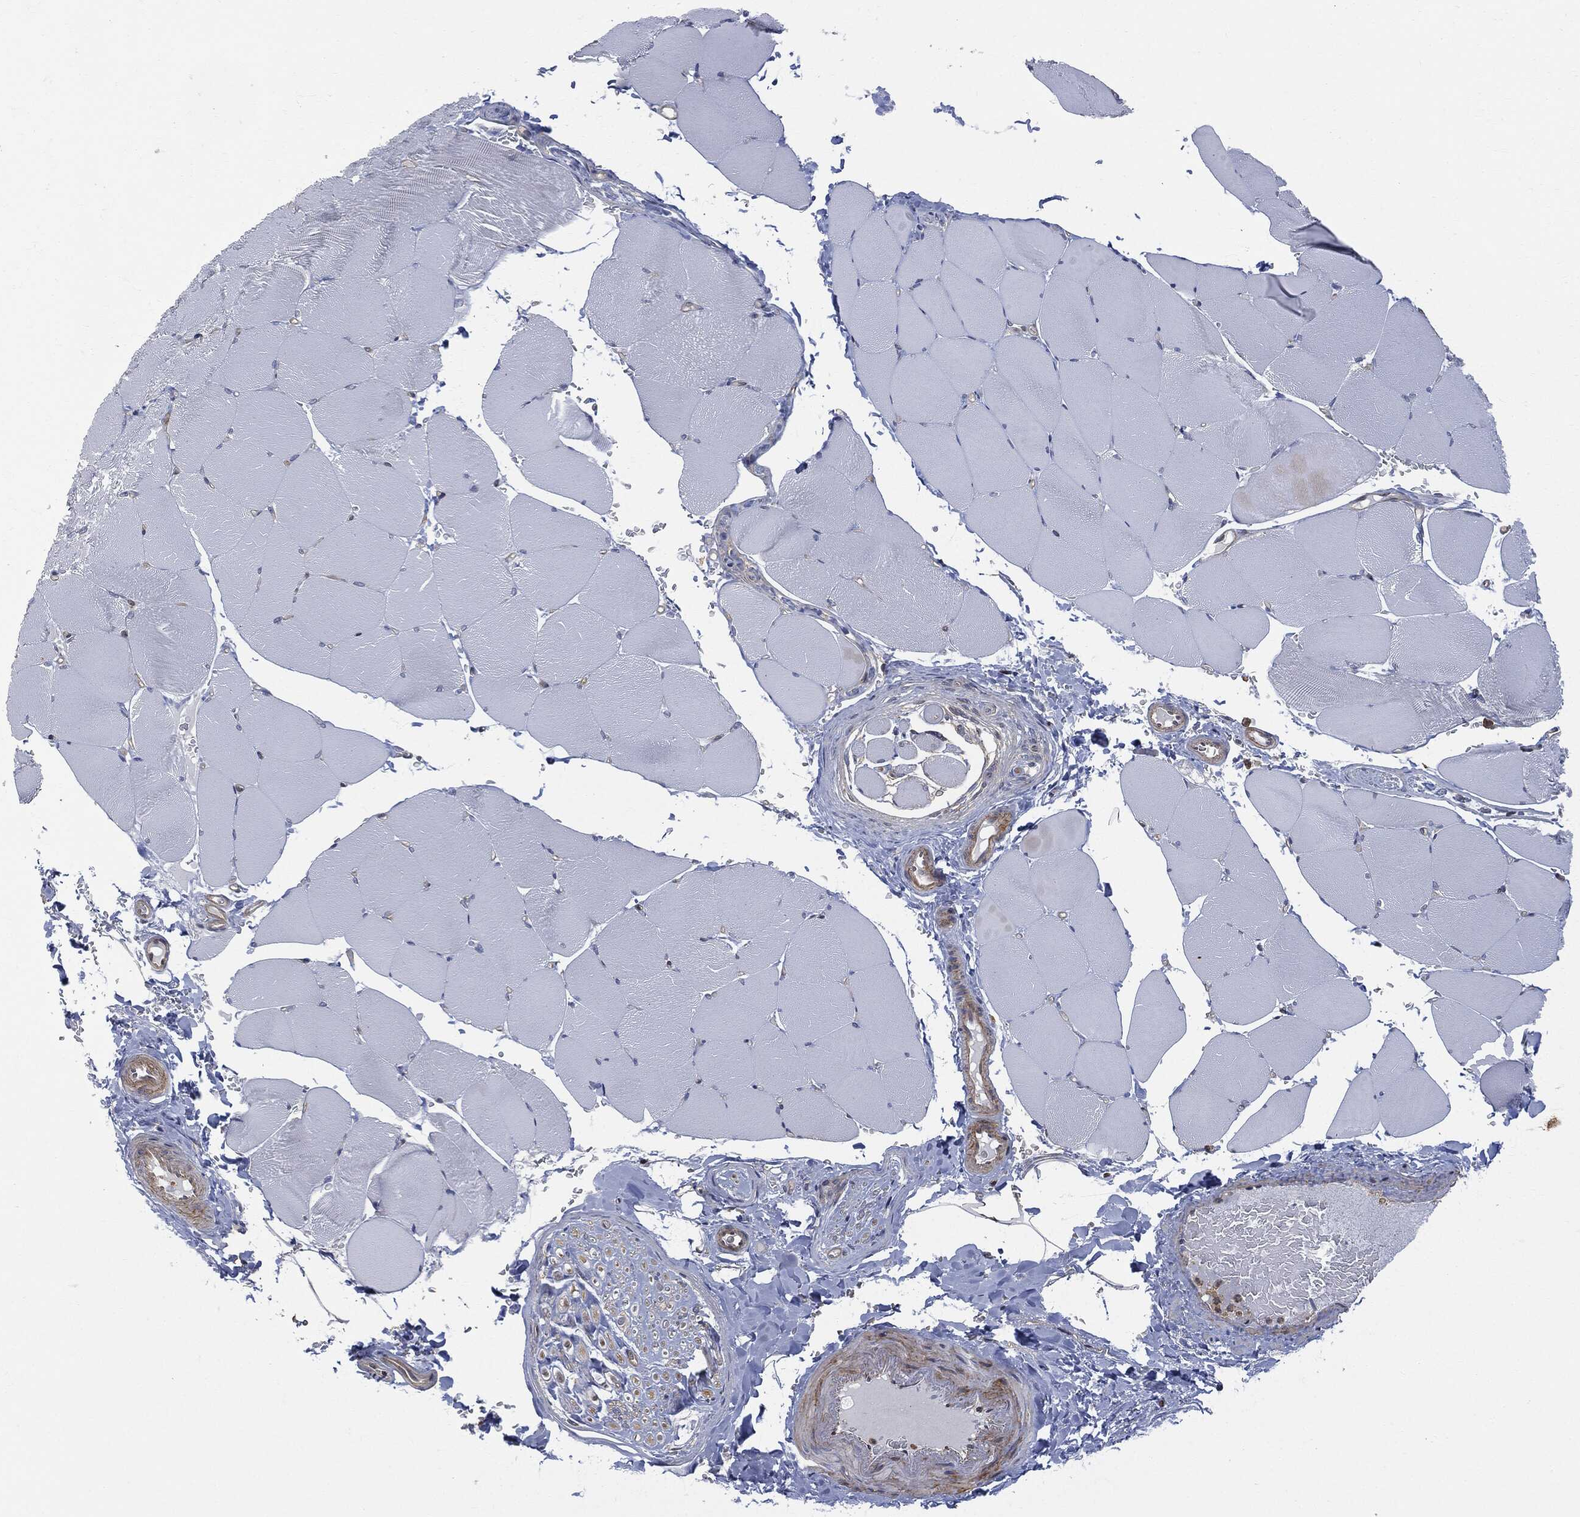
{"staining": {"intensity": "negative", "quantity": "none", "location": "none"}, "tissue": "skeletal muscle", "cell_type": "Myocytes", "image_type": "normal", "snomed": [{"axis": "morphology", "description": "Normal tissue, NOS"}, {"axis": "topography", "description": "Skeletal muscle"}], "caption": "The IHC micrograph has no significant positivity in myocytes of skeletal muscle. Nuclei are stained in blue.", "gene": "PSMB10", "patient": {"sex": "female", "age": 37}}